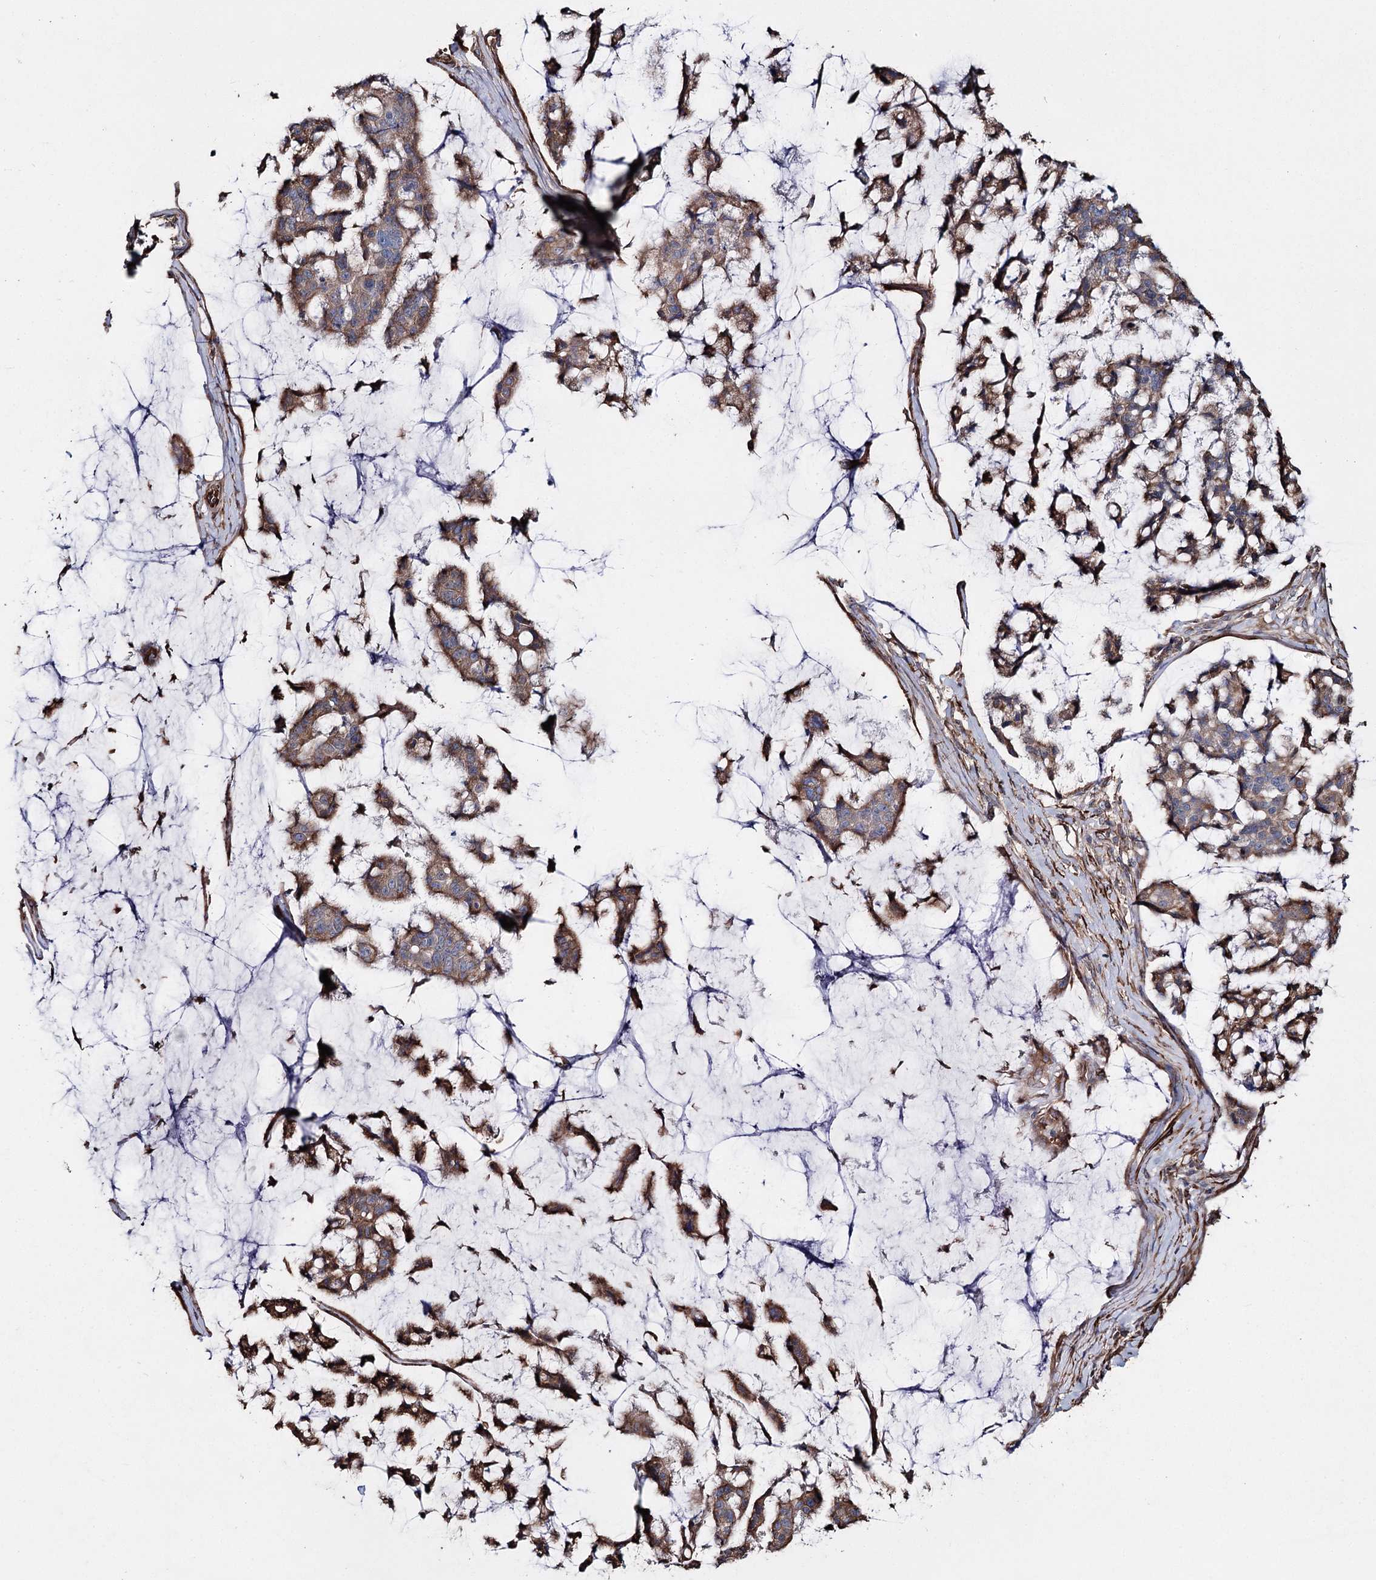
{"staining": {"intensity": "weak", "quantity": ">75%", "location": "cytoplasmic/membranous"}, "tissue": "stomach cancer", "cell_type": "Tumor cells", "image_type": "cancer", "snomed": [{"axis": "morphology", "description": "Adenocarcinoma, NOS"}, {"axis": "topography", "description": "Stomach, lower"}], "caption": "A brown stain highlights weak cytoplasmic/membranous positivity of a protein in human stomach cancer (adenocarcinoma) tumor cells.", "gene": "SUMF1", "patient": {"sex": "male", "age": 67}}